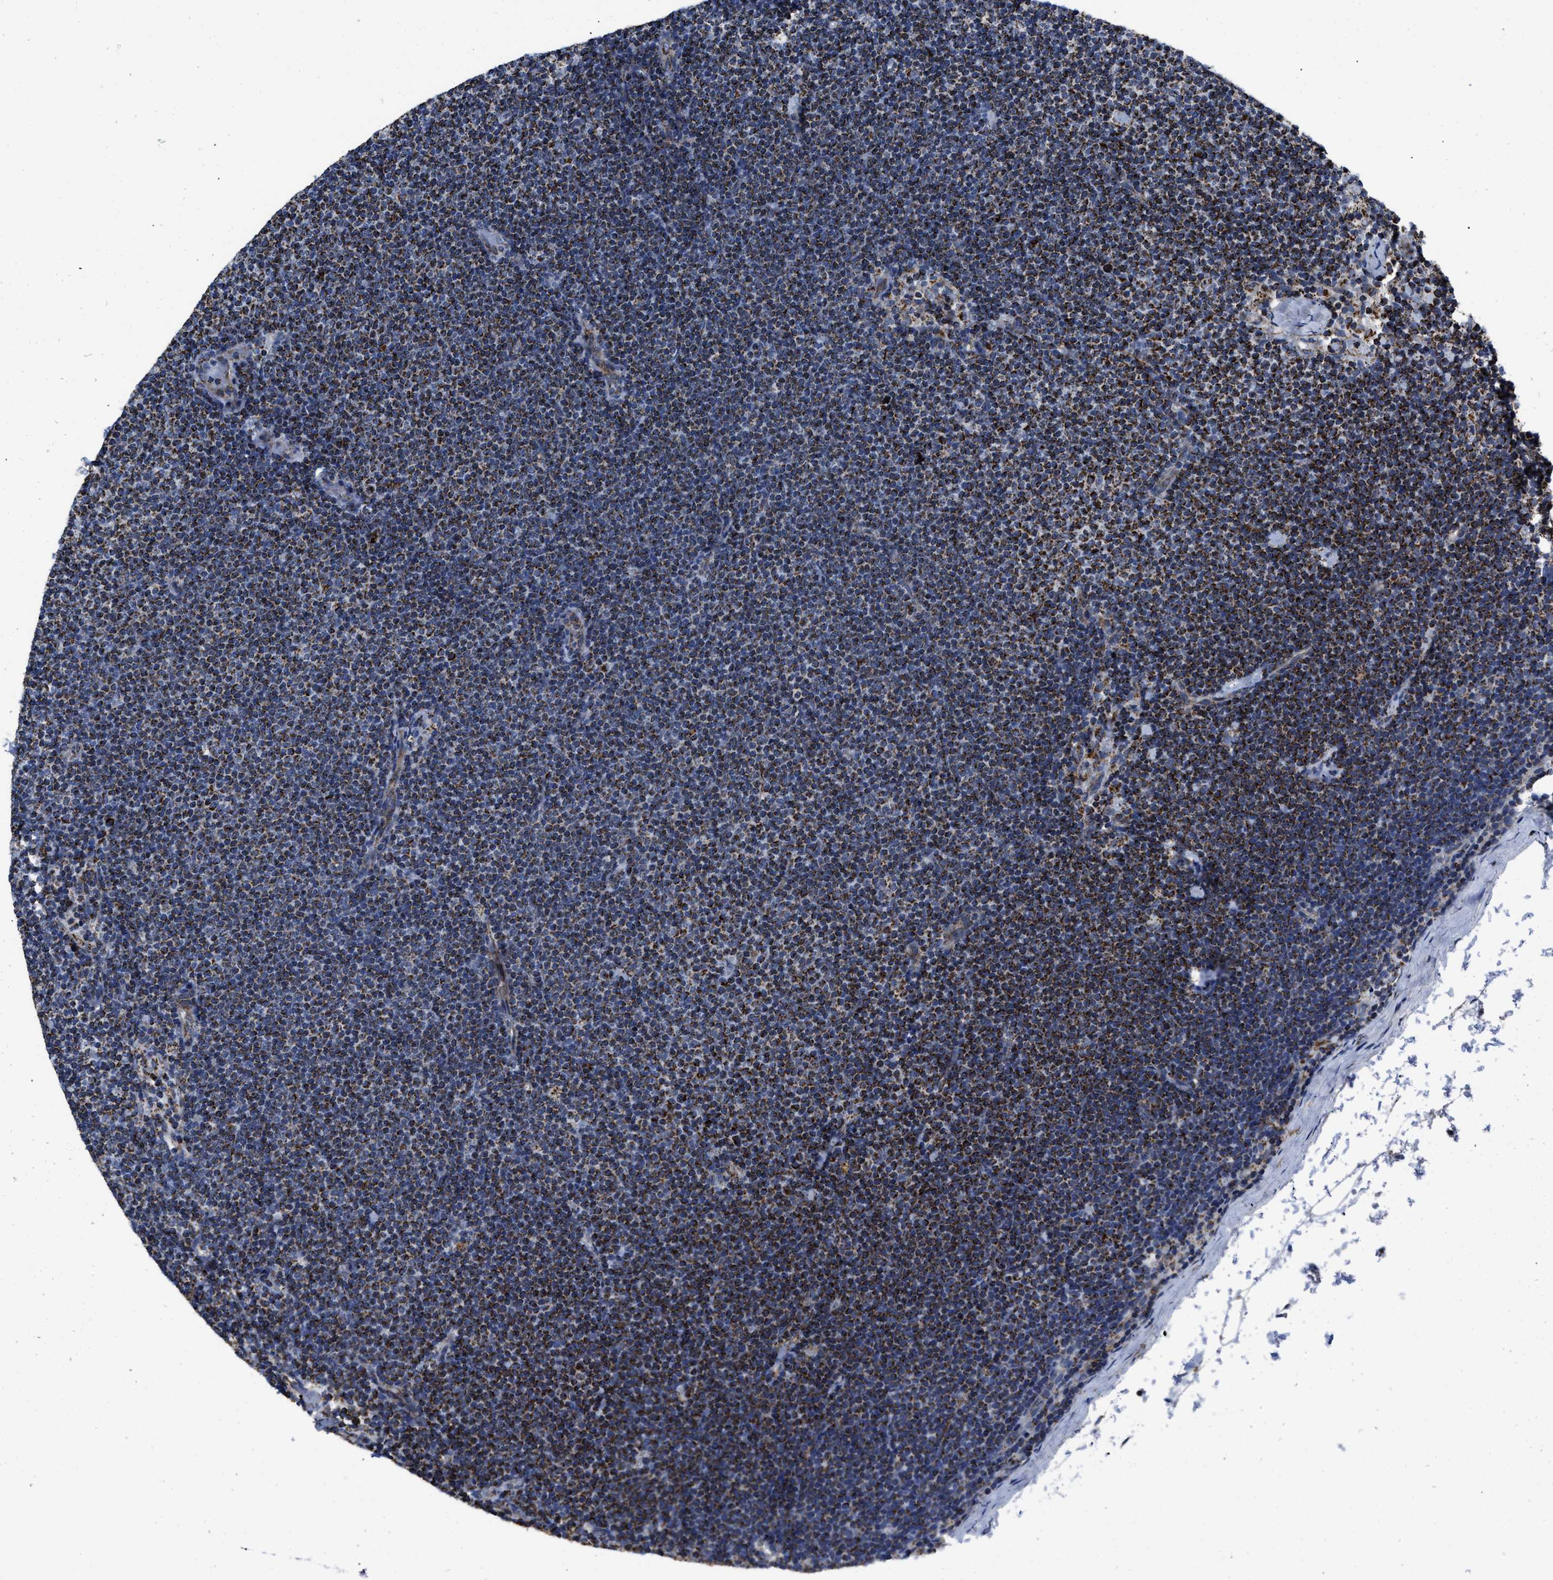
{"staining": {"intensity": "strong", "quantity": ">75%", "location": "cytoplasmic/membranous"}, "tissue": "lymphoma", "cell_type": "Tumor cells", "image_type": "cancer", "snomed": [{"axis": "morphology", "description": "Malignant lymphoma, non-Hodgkin's type, Low grade"}, {"axis": "topography", "description": "Lymph node"}], "caption": "There is high levels of strong cytoplasmic/membranous expression in tumor cells of lymphoma, as demonstrated by immunohistochemical staining (brown color).", "gene": "NSD3", "patient": {"sex": "female", "age": 53}}